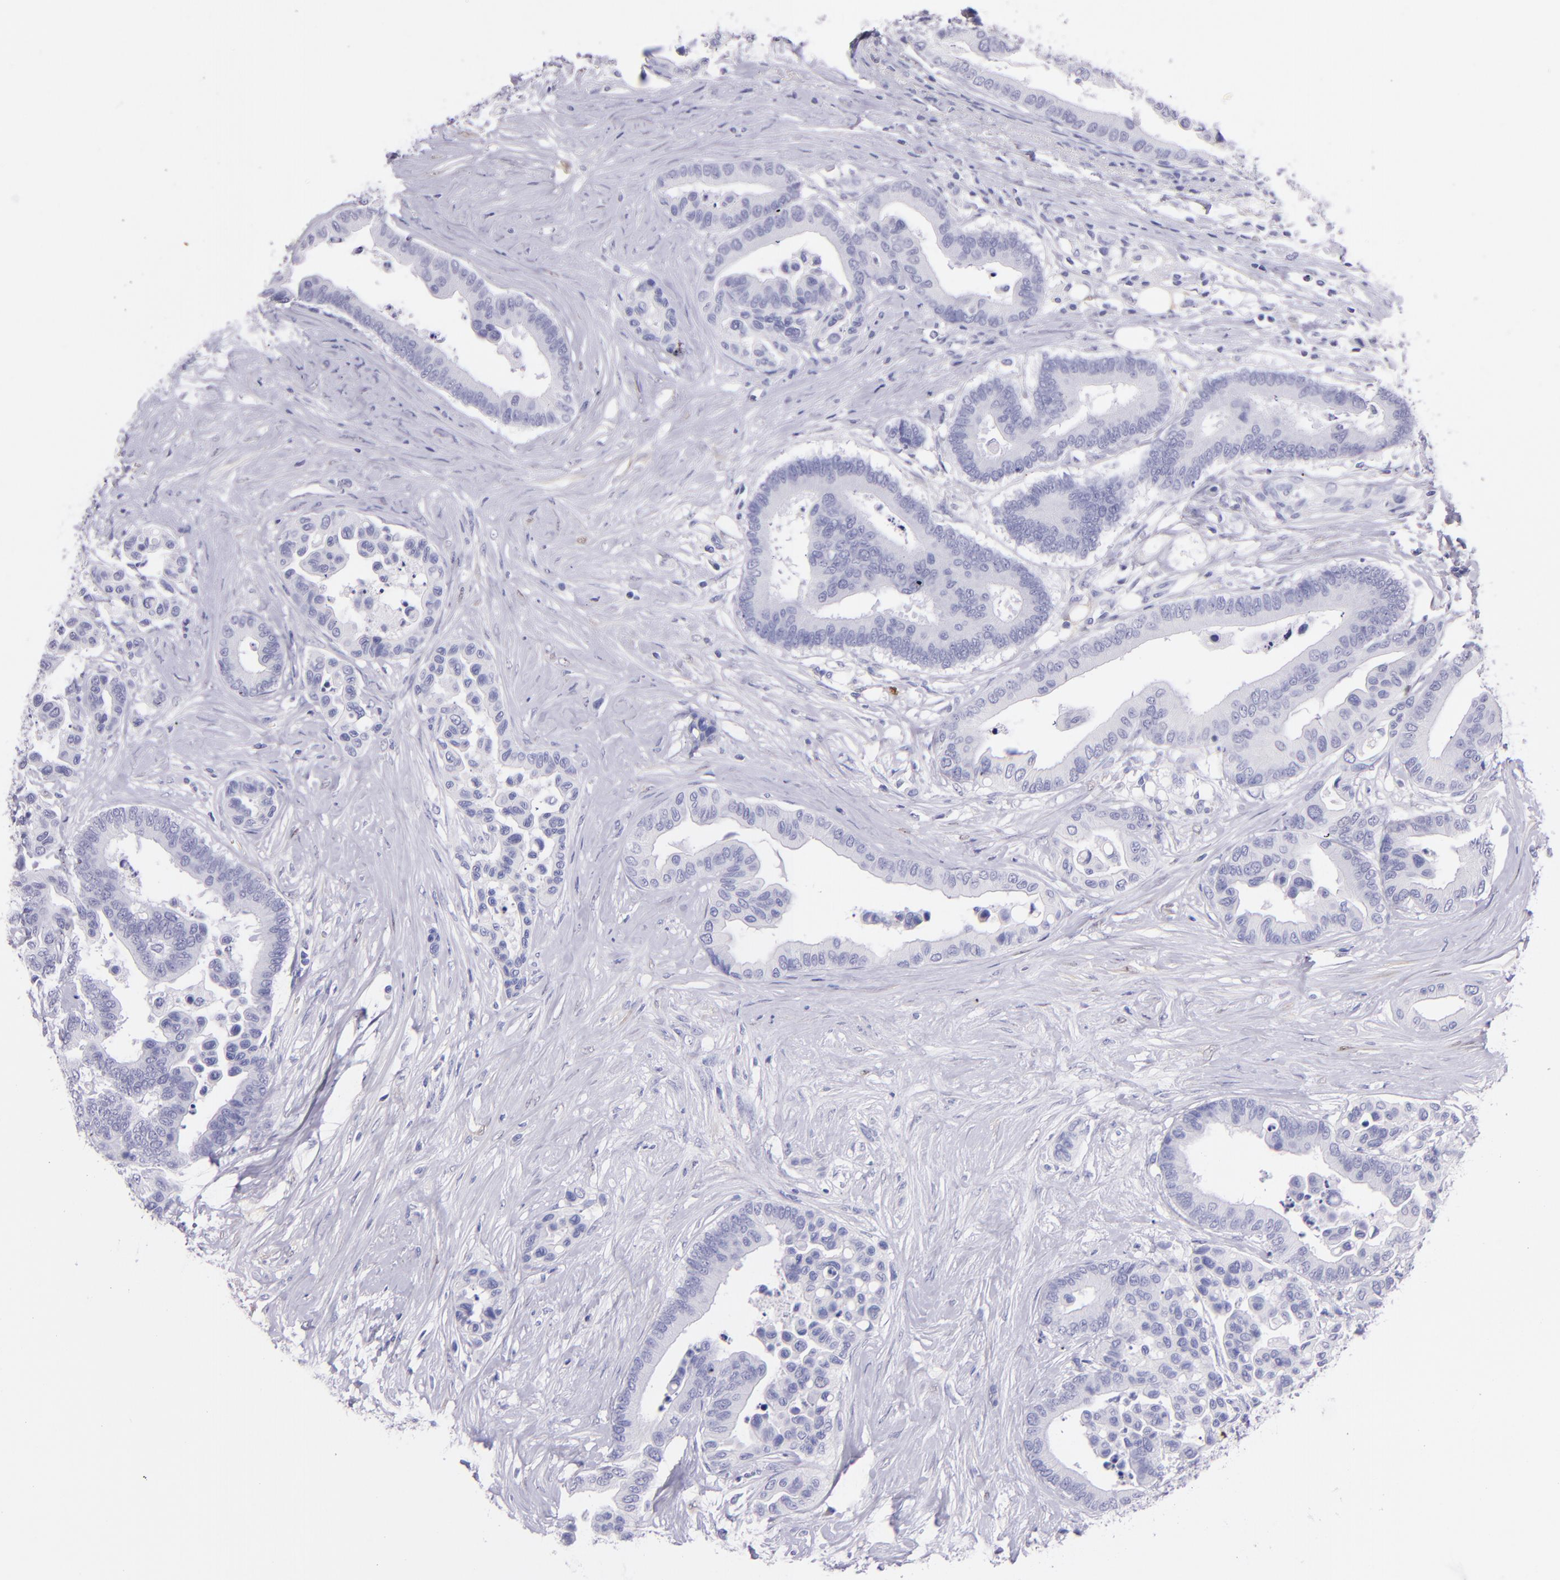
{"staining": {"intensity": "negative", "quantity": "none", "location": "none"}, "tissue": "colorectal cancer", "cell_type": "Tumor cells", "image_type": "cancer", "snomed": [{"axis": "morphology", "description": "Adenocarcinoma, NOS"}, {"axis": "topography", "description": "Colon"}], "caption": "Tumor cells show no significant positivity in colorectal cancer.", "gene": "UCHL1", "patient": {"sex": "male", "age": 82}}